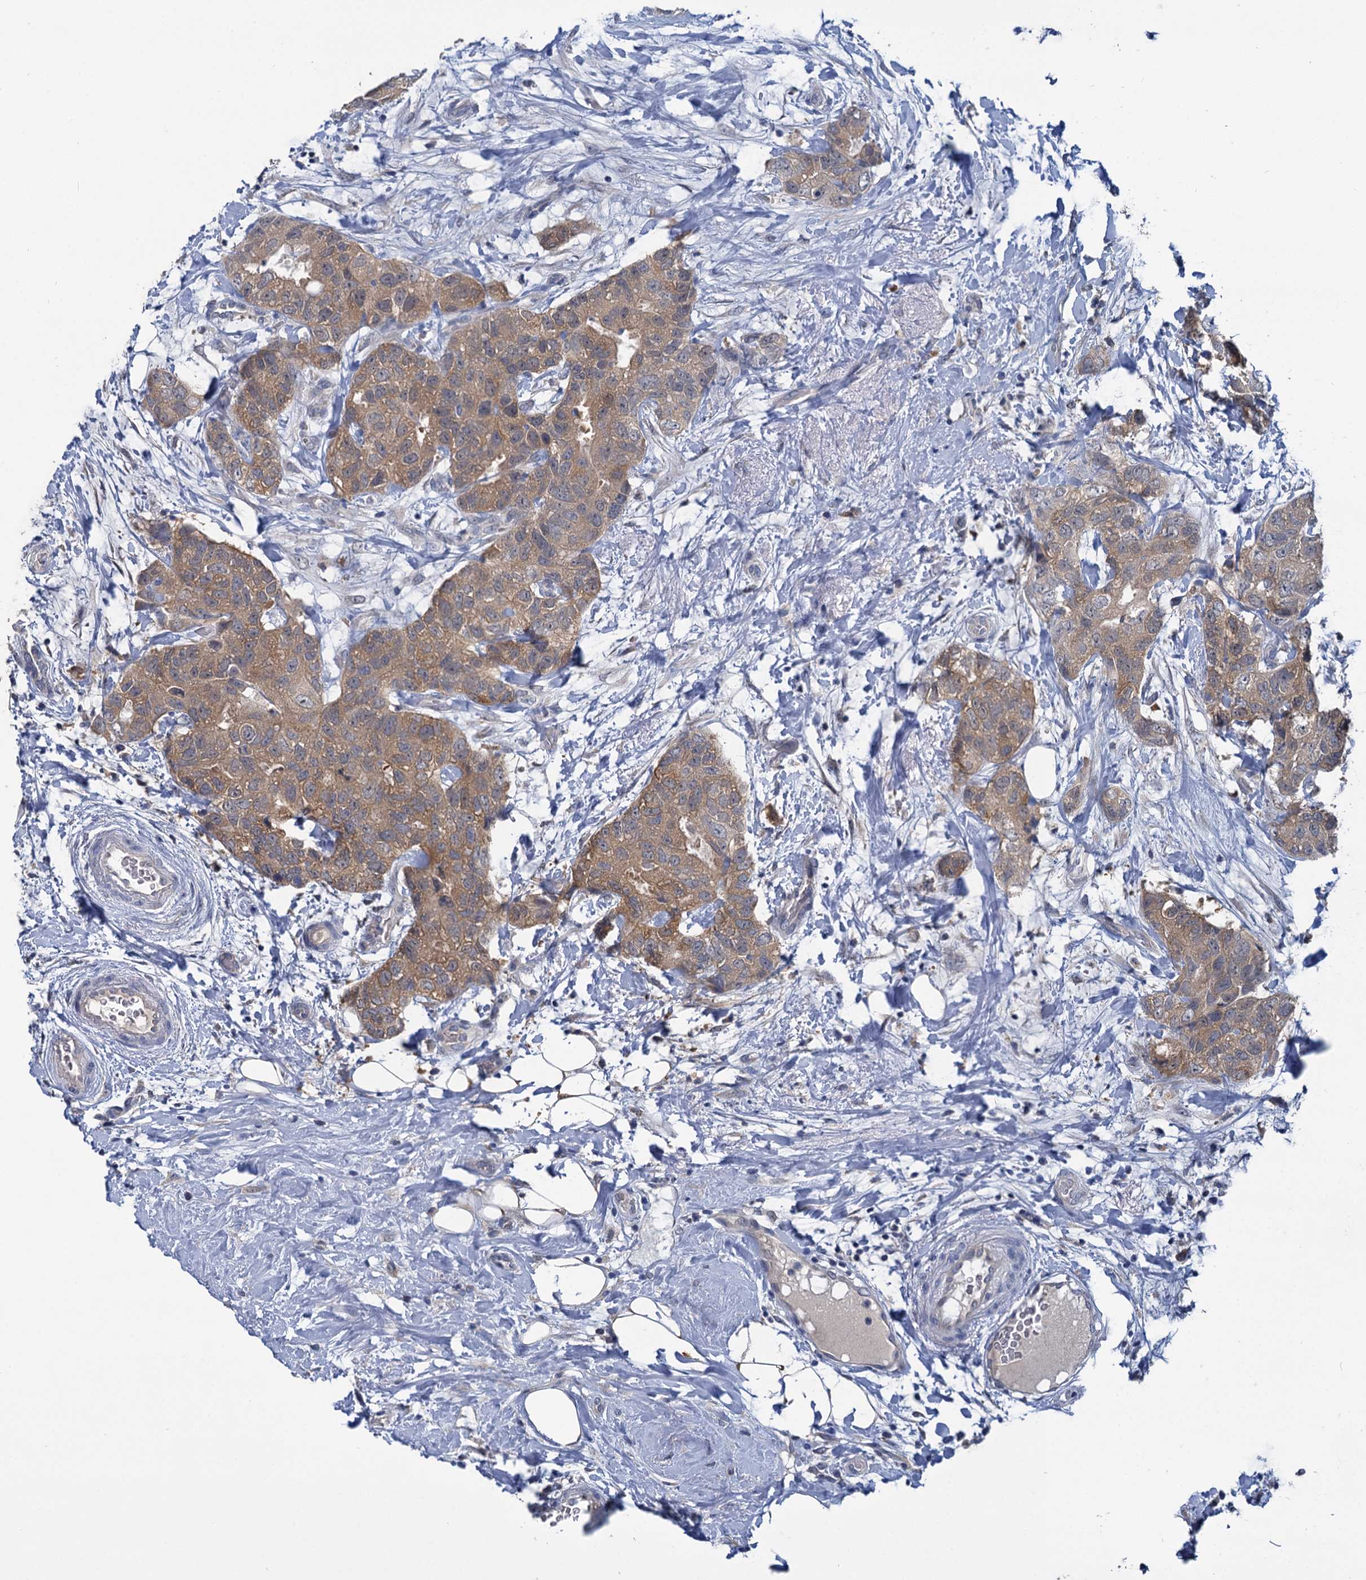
{"staining": {"intensity": "moderate", "quantity": "25%-75%", "location": "cytoplasmic/membranous"}, "tissue": "breast cancer", "cell_type": "Tumor cells", "image_type": "cancer", "snomed": [{"axis": "morphology", "description": "Duct carcinoma"}, {"axis": "topography", "description": "Breast"}], "caption": "Breast cancer stained with DAB (3,3'-diaminobenzidine) IHC exhibits medium levels of moderate cytoplasmic/membranous expression in approximately 25%-75% of tumor cells.", "gene": "ANKRD42", "patient": {"sex": "female", "age": 62}}